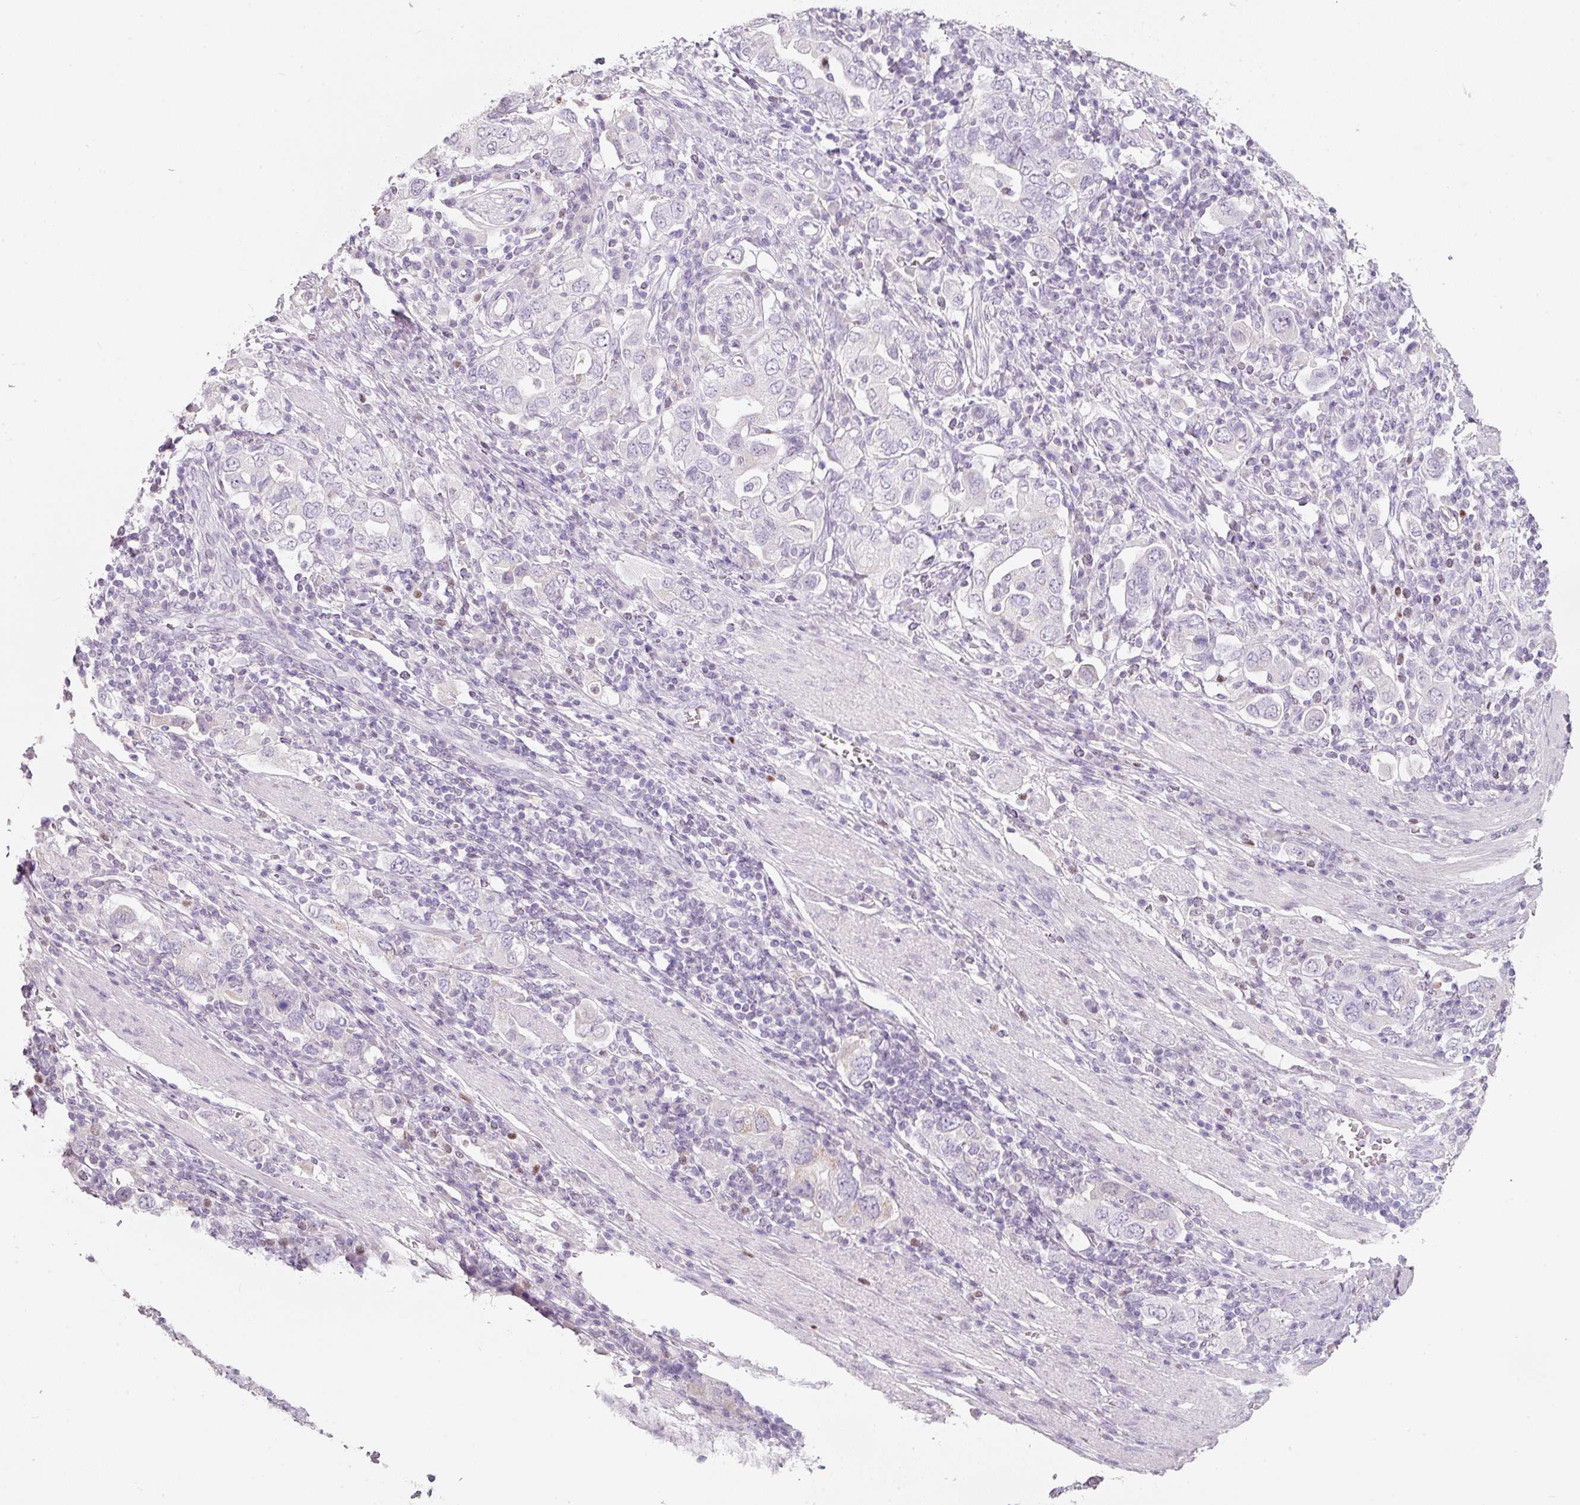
{"staining": {"intensity": "negative", "quantity": "none", "location": "none"}, "tissue": "stomach cancer", "cell_type": "Tumor cells", "image_type": "cancer", "snomed": [{"axis": "morphology", "description": "Adenocarcinoma, NOS"}, {"axis": "topography", "description": "Stomach, upper"}, {"axis": "topography", "description": "Stomach"}], "caption": "DAB immunohistochemical staining of stomach cancer demonstrates no significant positivity in tumor cells. The staining was performed using DAB to visualize the protein expression in brown, while the nuclei were stained in blue with hematoxylin (Magnification: 20x).", "gene": "ENSG00000206549", "patient": {"sex": "male", "age": 62}}